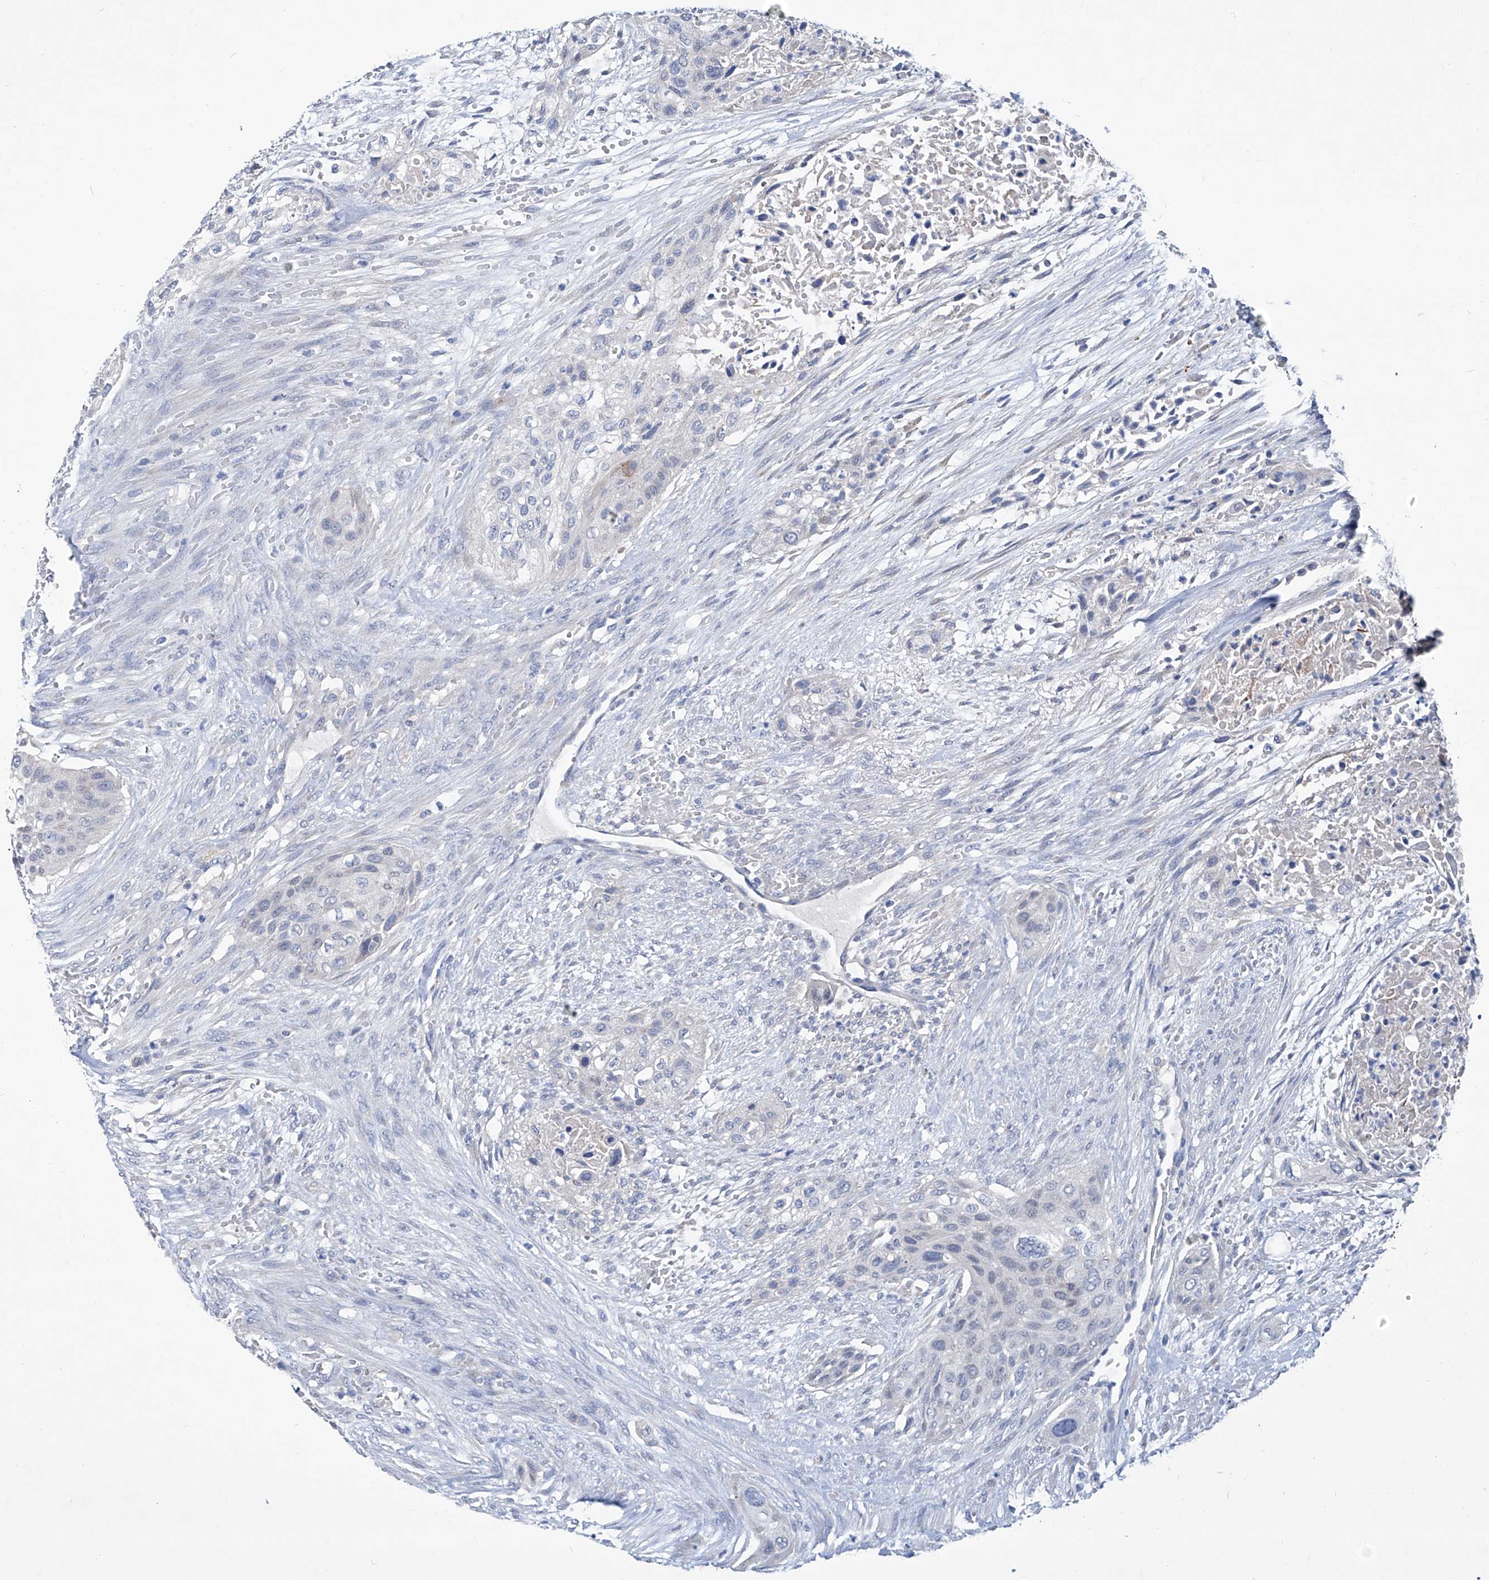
{"staining": {"intensity": "negative", "quantity": "none", "location": "none"}, "tissue": "urothelial cancer", "cell_type": "Tumor cells", "image_type": "cancer", "snomed": [{"axis": "morphology", "description": "Urothelial carcinoma, High grade"}, {"axis": "topography", "description": "Urinary bladder"}], "caption": "IHC photomicrograph of urothelial cancer stained for a protein (brown), which demonstrates no expression in tumor cells.", "gene": "KLHL17", "patient": {"sex": "male", "age": 35}}